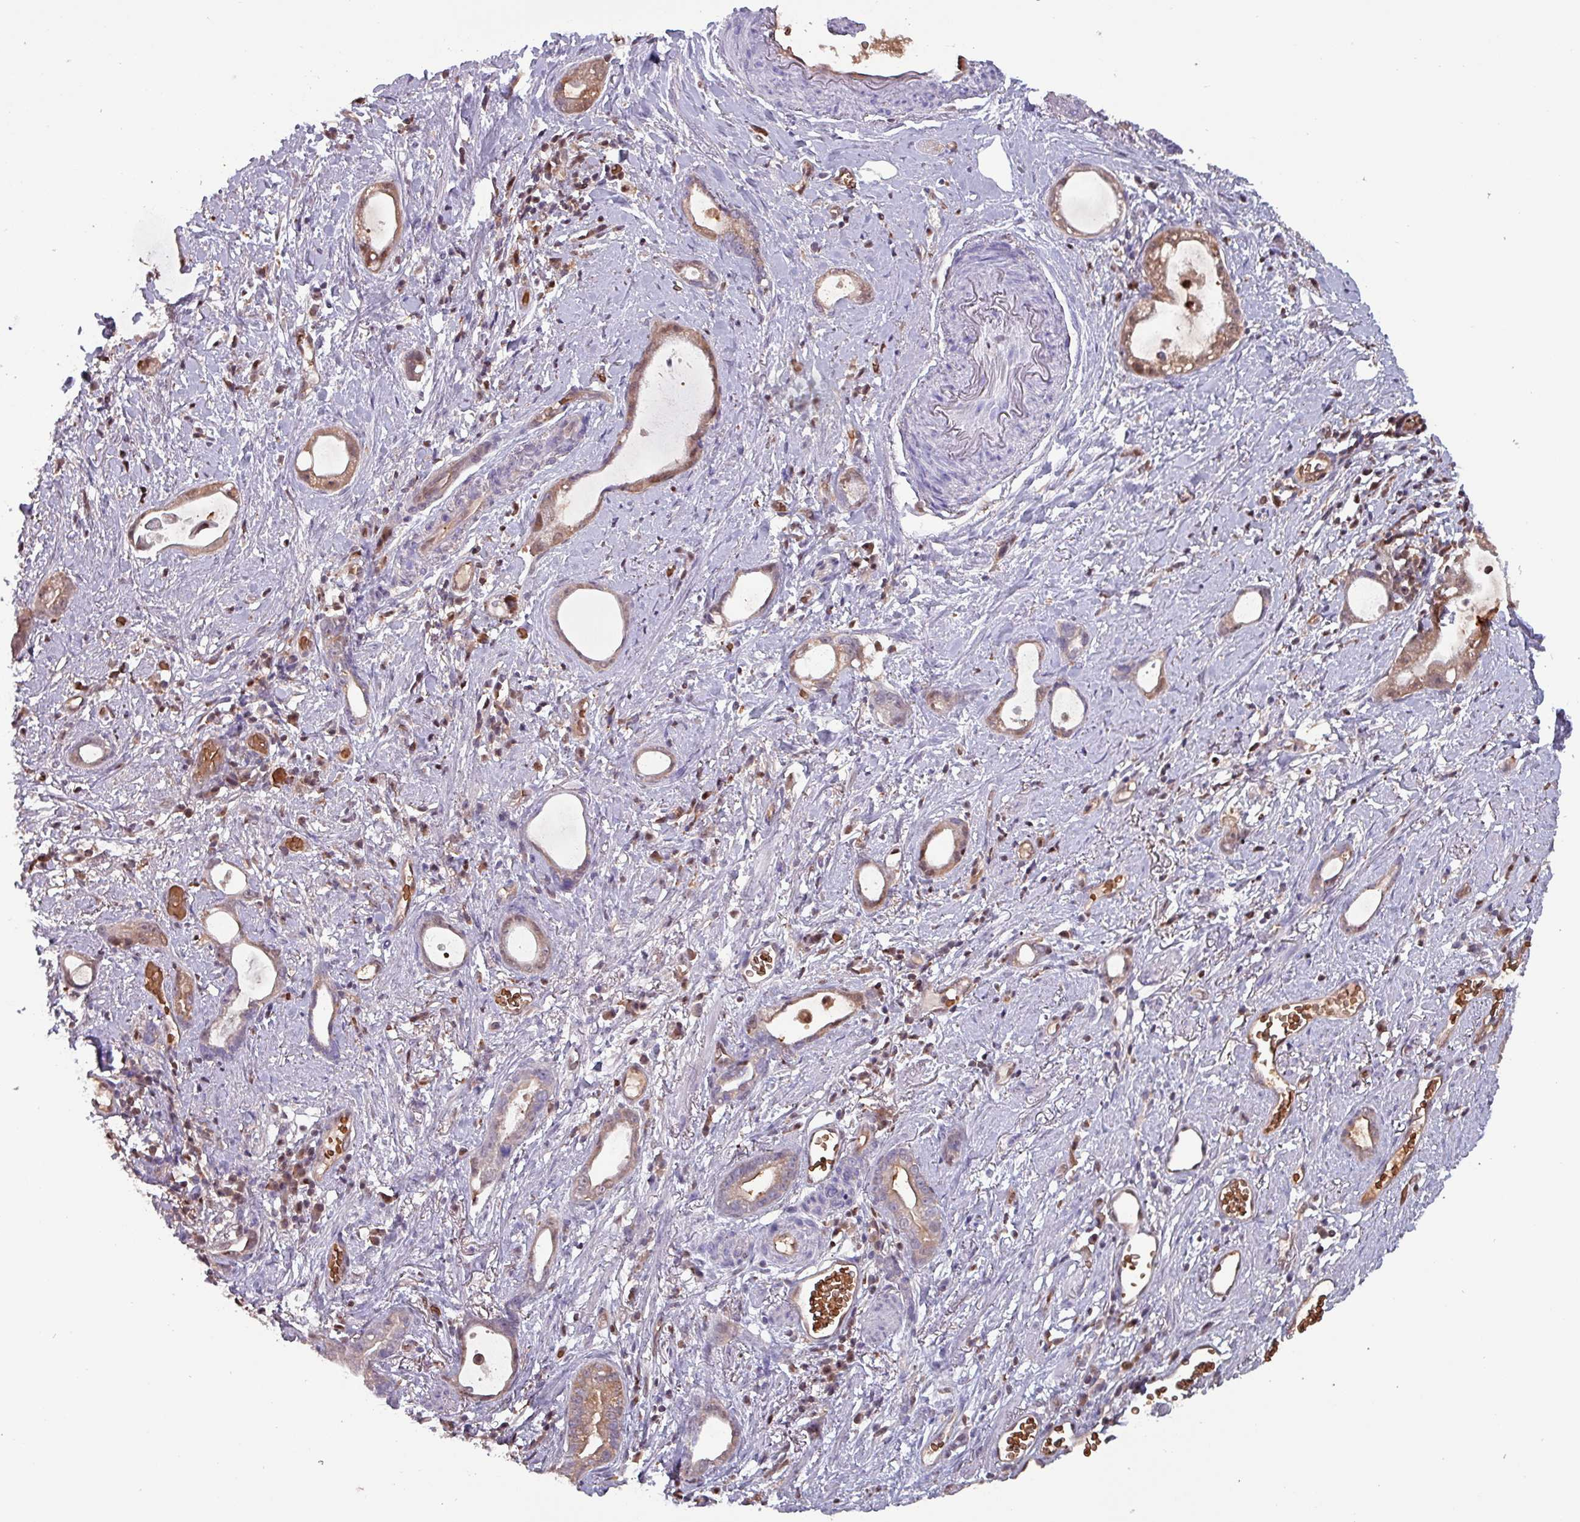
{"staining": {"intensity": "moderate", "quantity": ">75%", "location": "cytoplasmic/membranous,nuclear"}, "tissue": "stomach cancer", "cell_type": "Tumor cells", "image_type": "cancer", "snomed": [{"axis": "morphology", "description": "Adenocarcinoma, NOS"}, {"axis": "topography", "description": "Stomach"}], "caption": "Immunohistochemistry (IHC) histopathology image of neoplastic tissue: human adenocarcinoma (stomach) stained using immunohistochemistry (IHC) shows medium levels of moderate protein expression localized specifically in the cytoplasmic/membranous and nuclear of tumor cells, appearing as a cytoplasmic/membranous and nuclear brown color.", "gene": "PSMB8", "patient": {"sex": "male", "age": 55}}